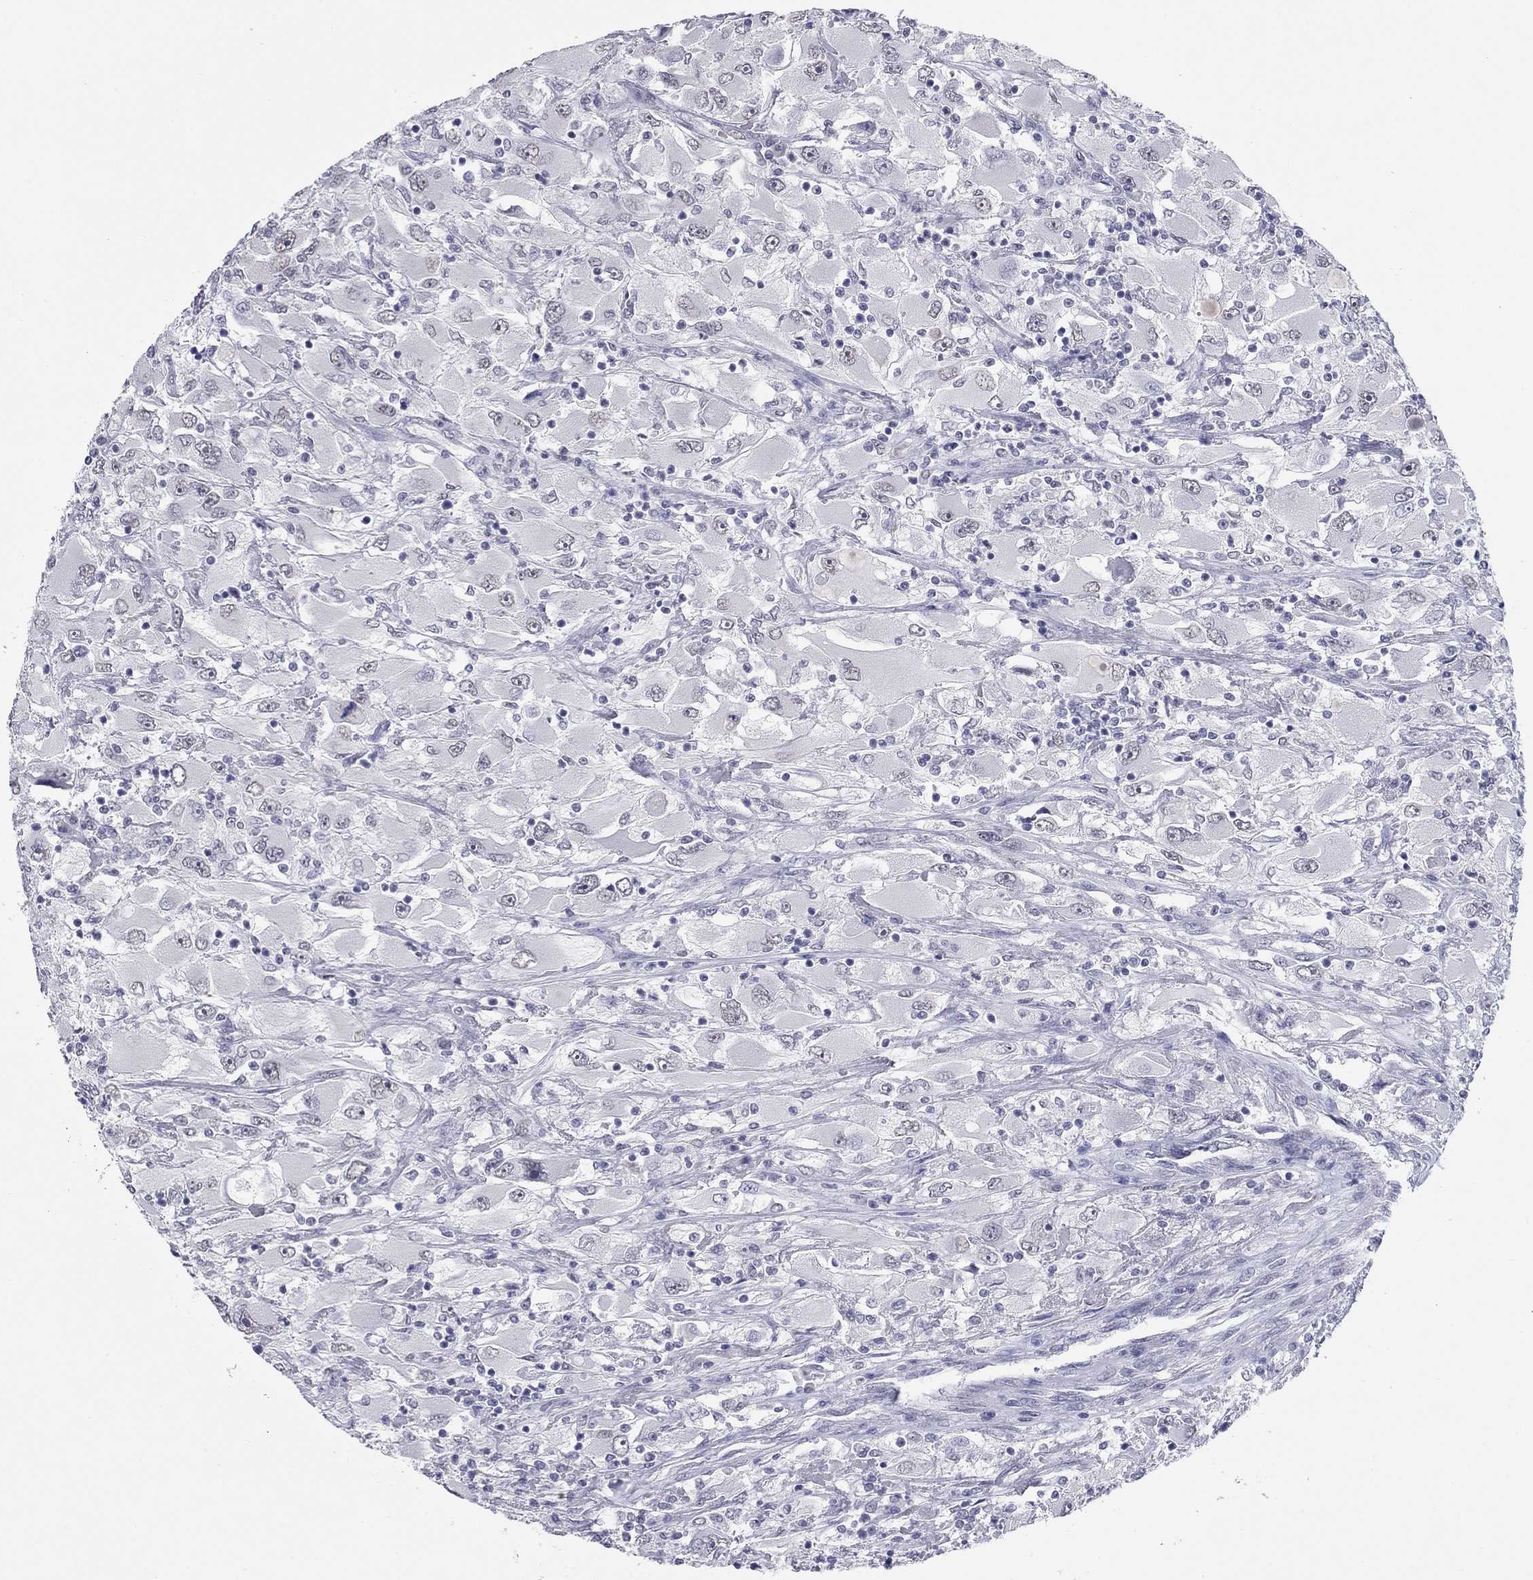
{"staining": {"intensity": "negative", "quantity": "none", "location": "none"}, "tissue": "renal cancer", "cell_type": "Tumor cells", "image_type": "cancer", "snomed": [{"axis": "morphology", "description": "Adenocarcinoma, NOS"}, {"axis": "topography", "description": "Kidney"}], "caption": "Tumor cells show no significant expression in renal cancer (adenocarcinoma).", "gene": "KRT75", "patient": {"sex": "female", "age": 52}}